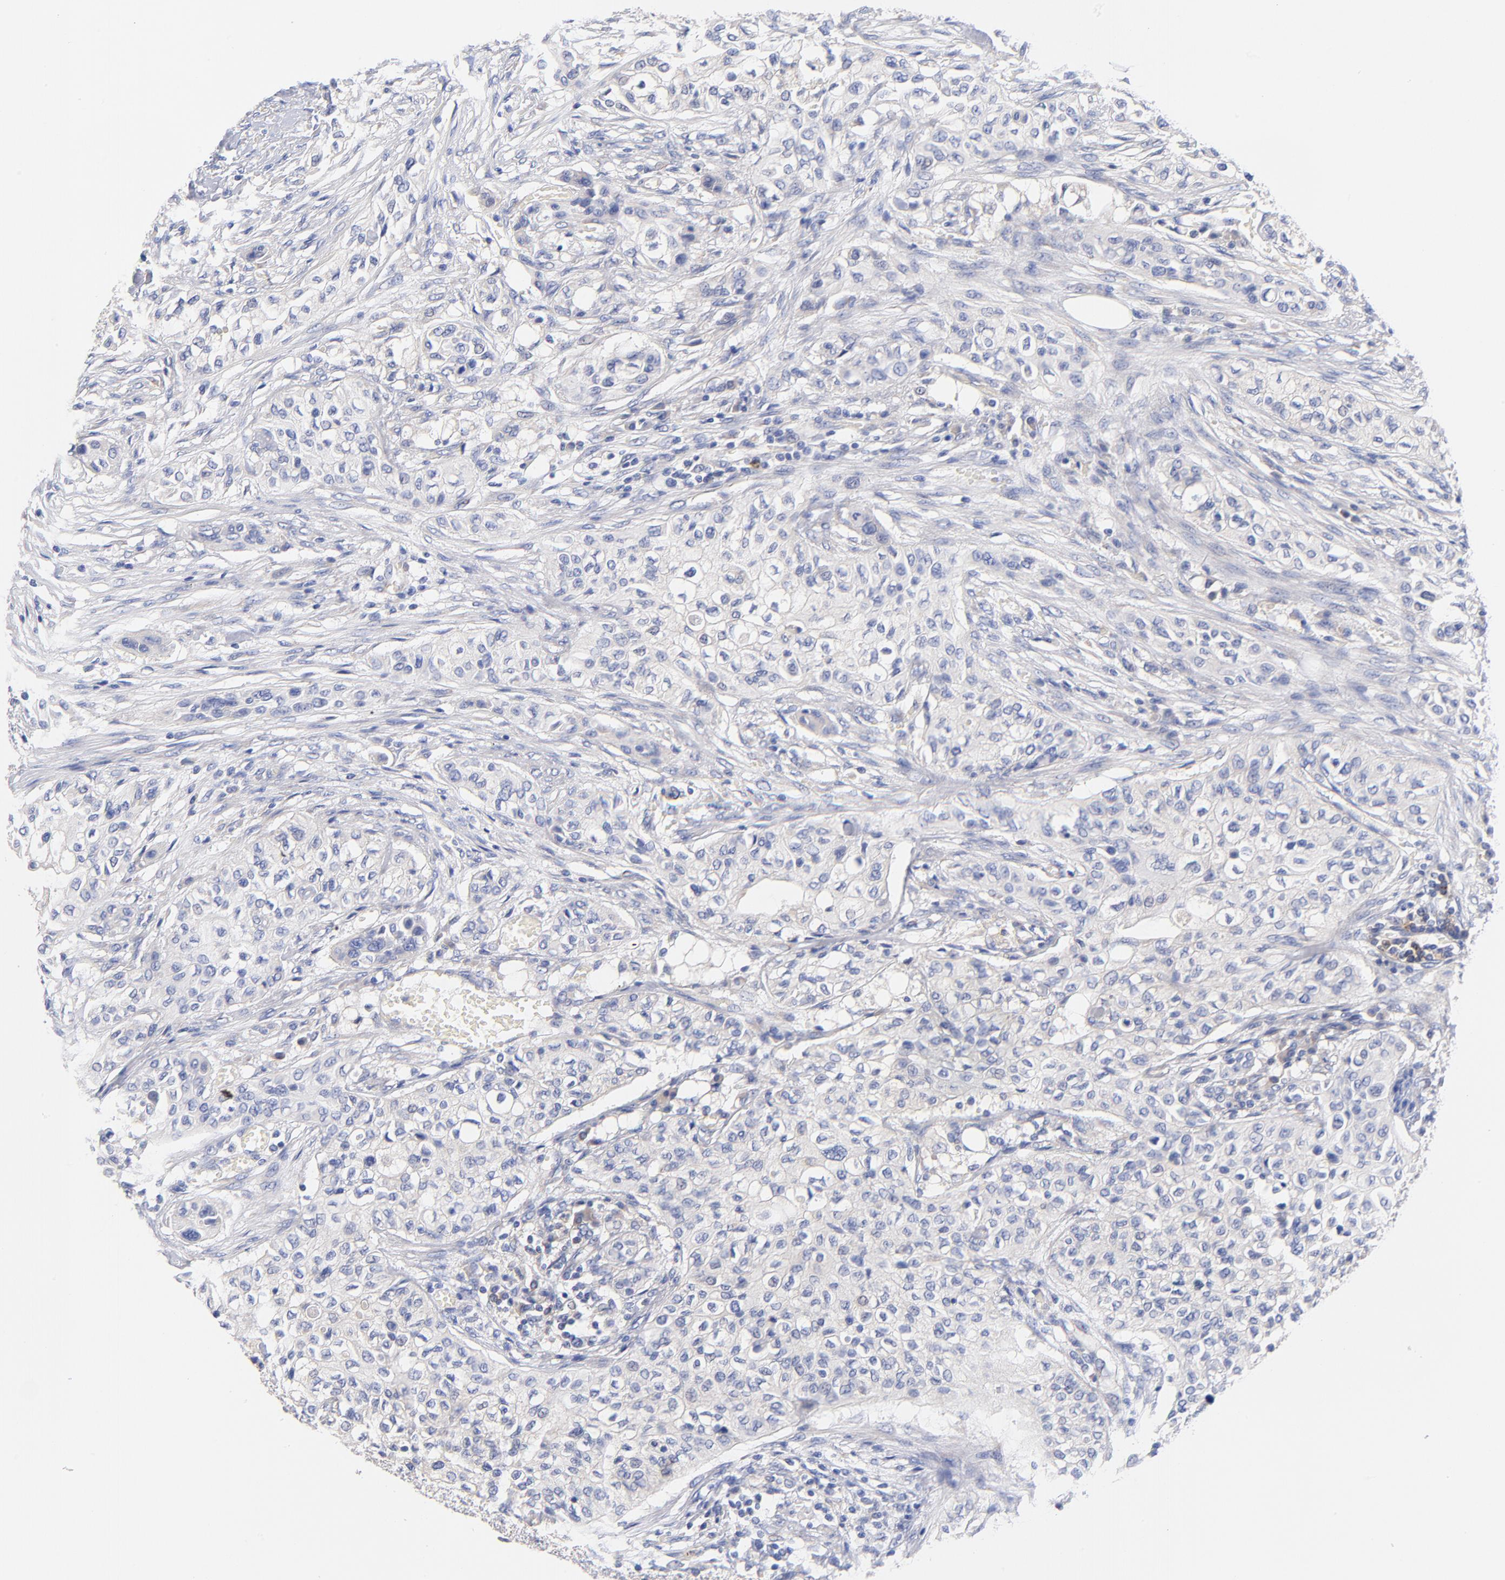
{"staining": {"intensity": "negative", "quantity": "none", "location": "none"}, "tissue": "urothelial cancer", "cell_type": "Tumor cells", "image_type": "cancer", "snomed": [{"axis": "morphology", "description": "Urothelial carcinoma, High grade"}, {"axis": "topography", "description": "Urinary bladder"}], "caption": "Immunohistochemistry photomicrograph of neoplastic tissue: high-grade urothelial carcinoma stained with DAB (3,3'-diaminobenzidine) shows no significant protein expression in tumor cells.", "gene": "TNFRSF13C", "patient": {"sex": "male", "age": 74}}